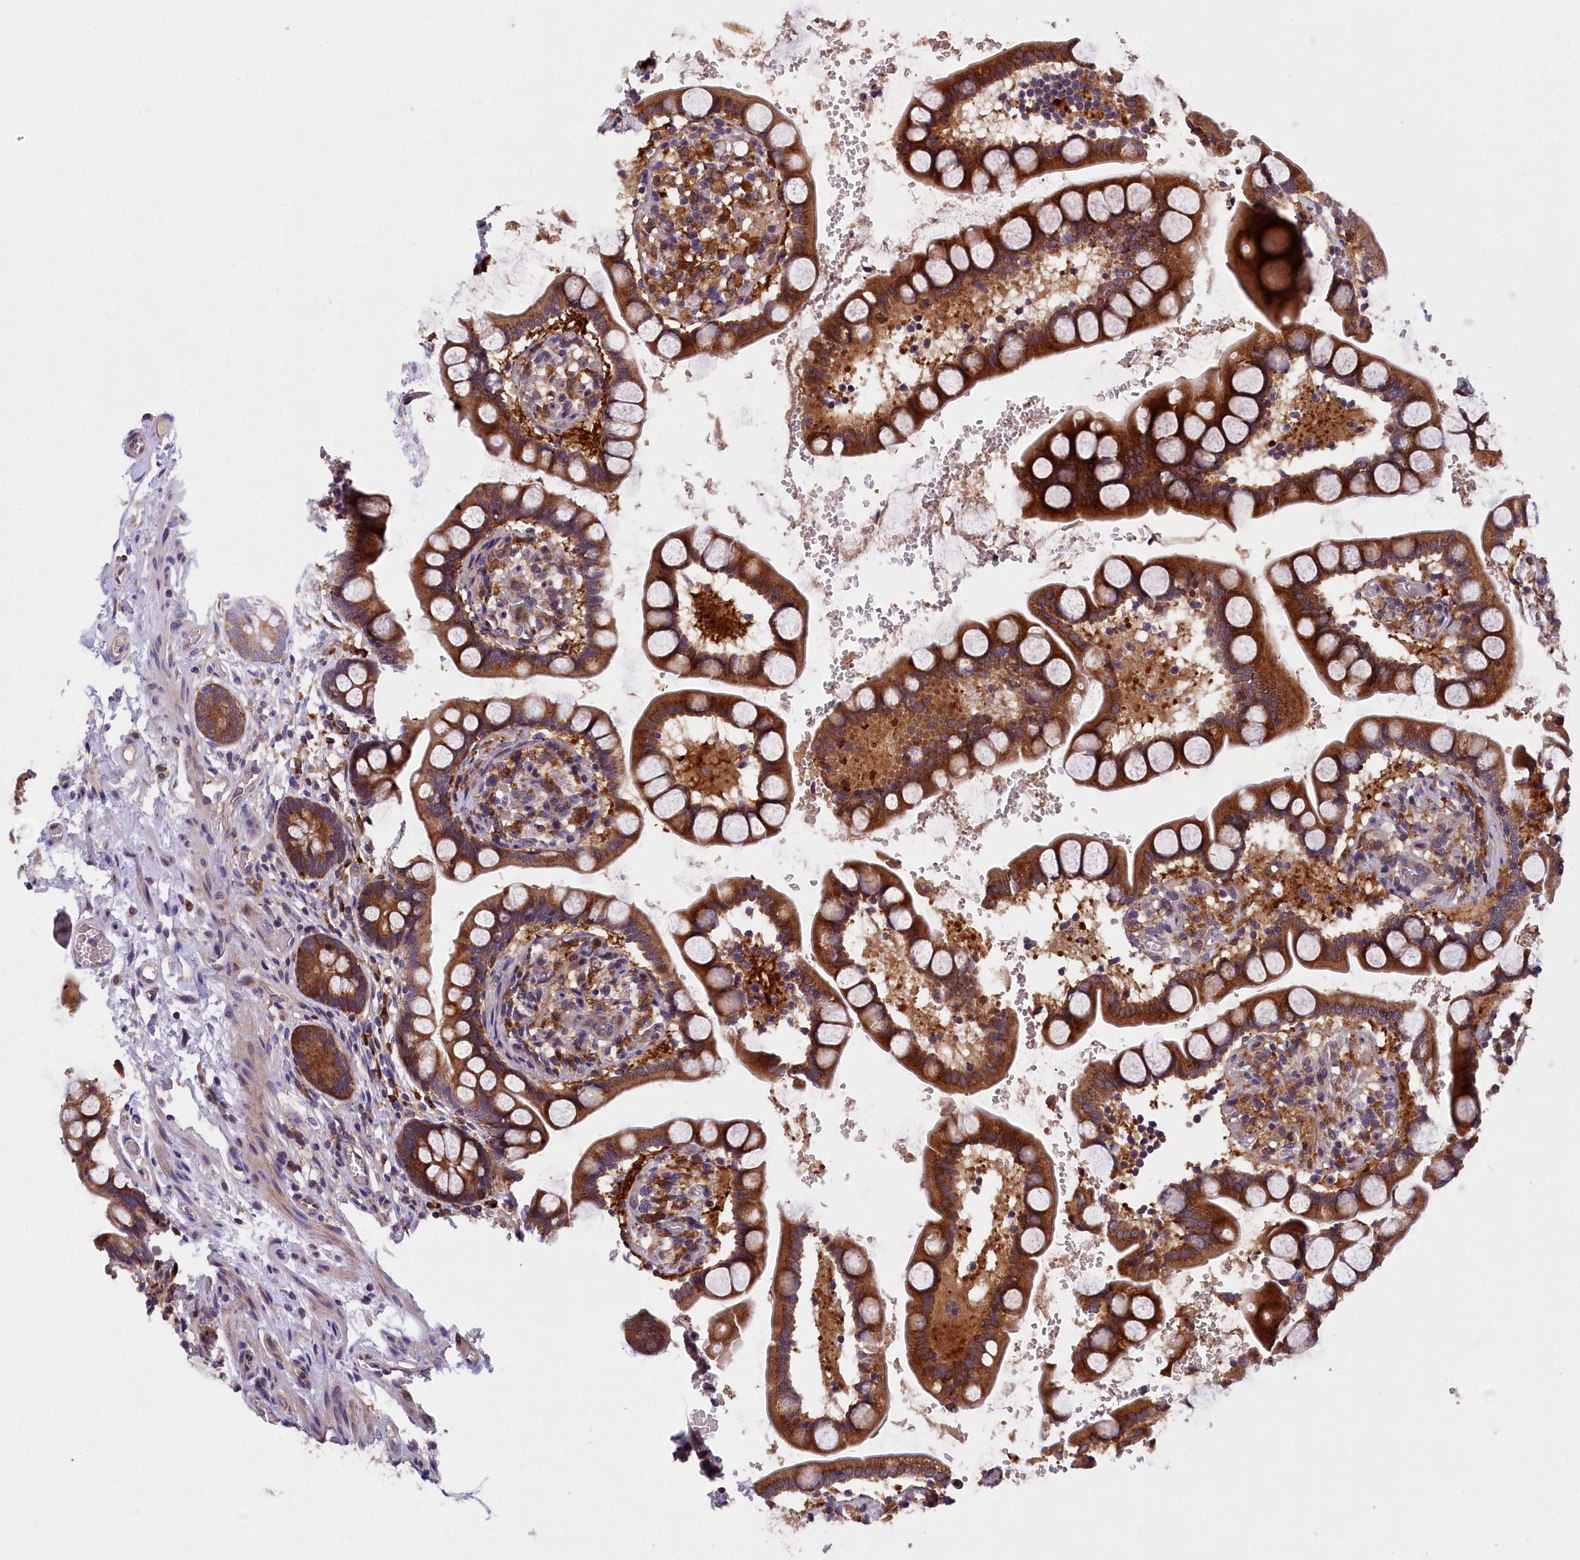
{"staining": {"intensity": "strong", "quantity": ">75%", "location": "cytoplasmic/membranous"}, "tissue": "small intestine", "cell_type": "Glandular cells", "image_type": "normal", "snomed": [{"axis": "morphology", "description": "Normal tissue, NOS"}, {"axis": "topography", "description": "Small intestine"}], "caption": "Immunohistochemistry (DAB) staining of unremarkable human small intestine displays strong cytoplasmic/membranous protein staining in about >75% of glandular cells. (brown staining indicates protein expression, while blue staining denotes nuclei).", "gene": "NAIP", "patient": {"sex": "male", "age": 52}}